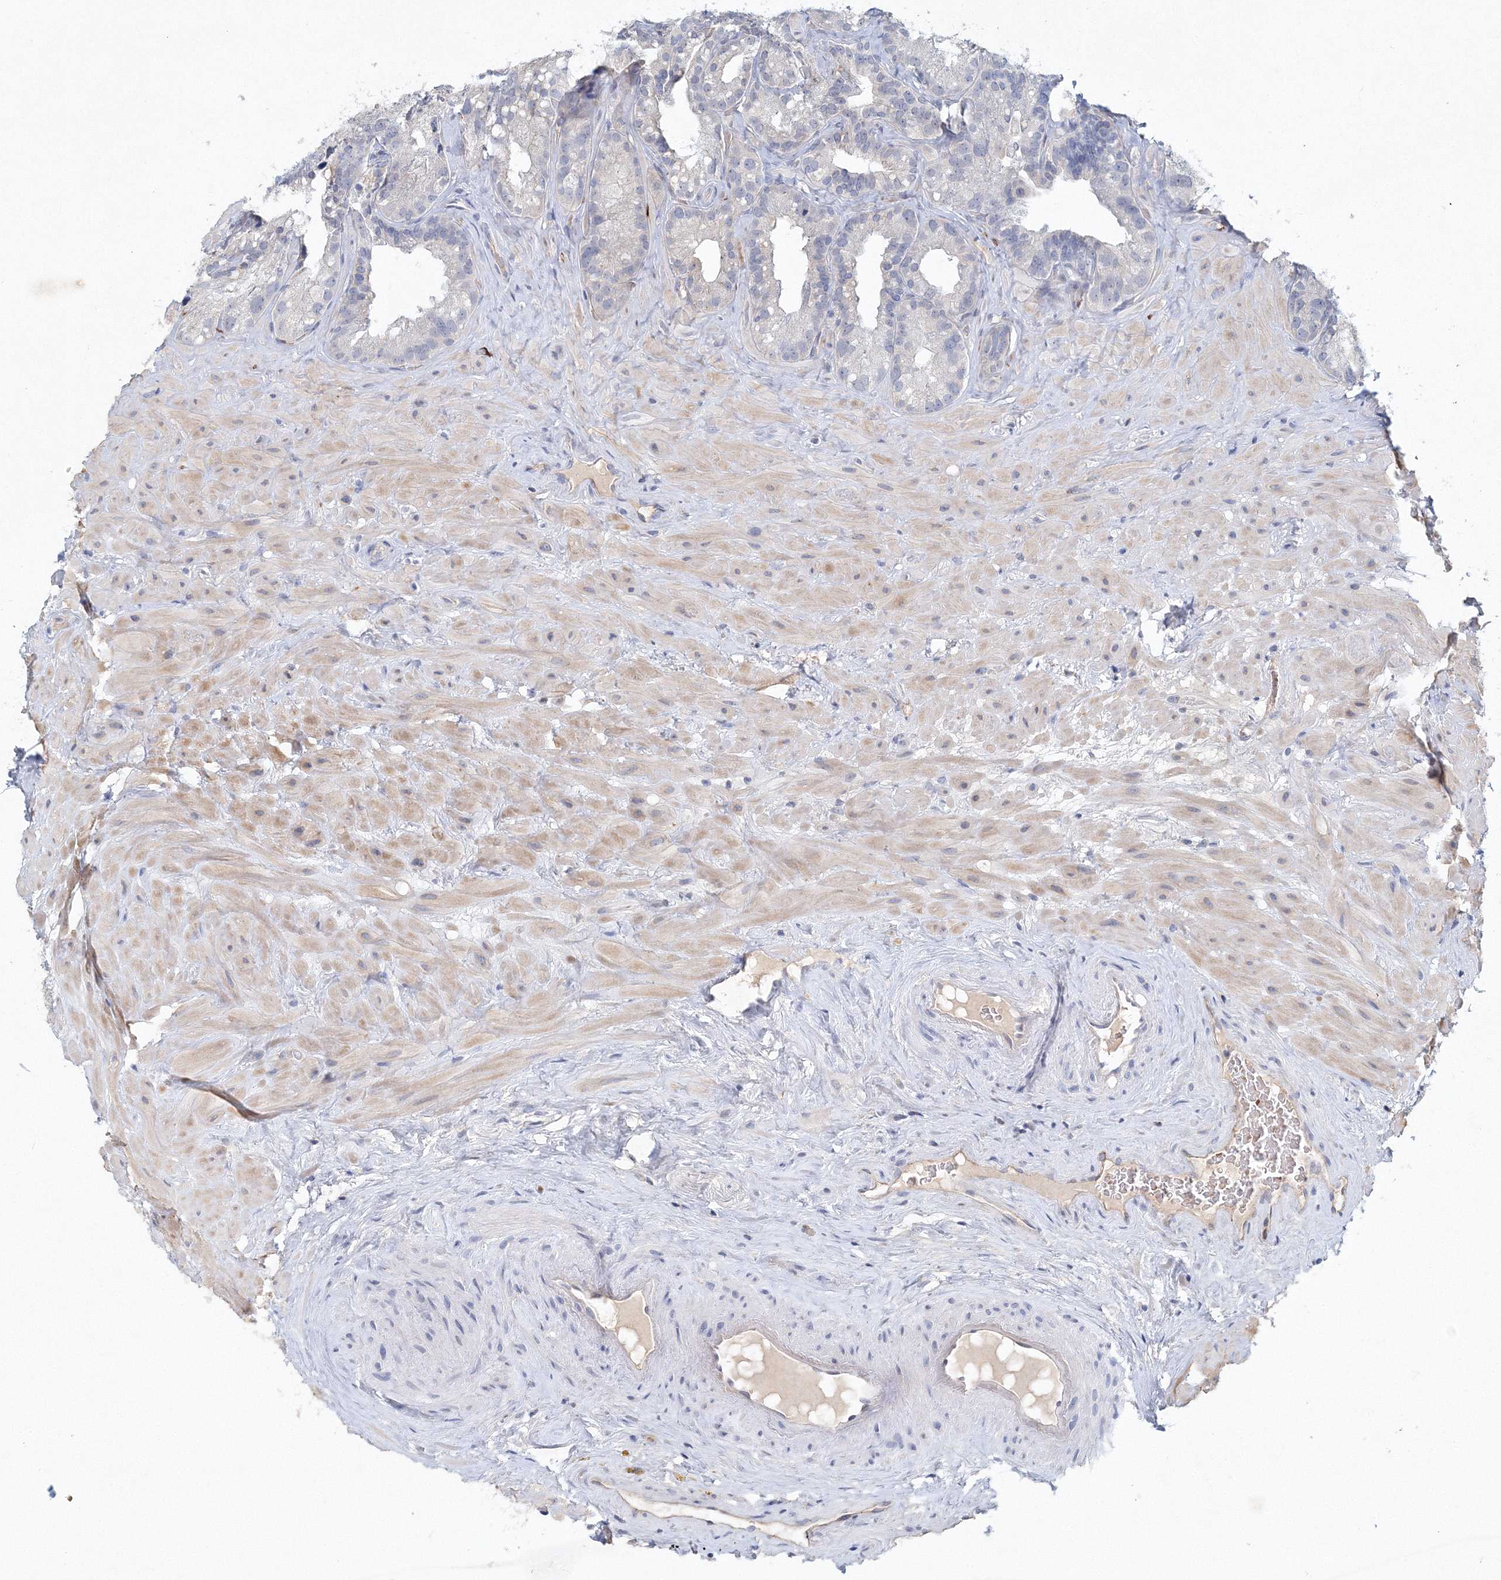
{"staining": {"intensity": "weak", "quantity": "<25%", "location": "cytoplasmic/membranous"}, "tissue": "seminal vesicle", "cell_type": "Glandular cells", "image_type": "normal", "snomed": [{"axis": "morphology", "description": "Normal tissue, NOS"}, {"axis": "topography", "description": "Prostate"}, {"axis": "topography", "description": "Seminal veicle"}], "caption": "This is an IHC image of normal human seminal vesicle. There is no expression in glandular cells.", "gene": "SH3BP5", "patient": {"sex": "male", "age": 68}}